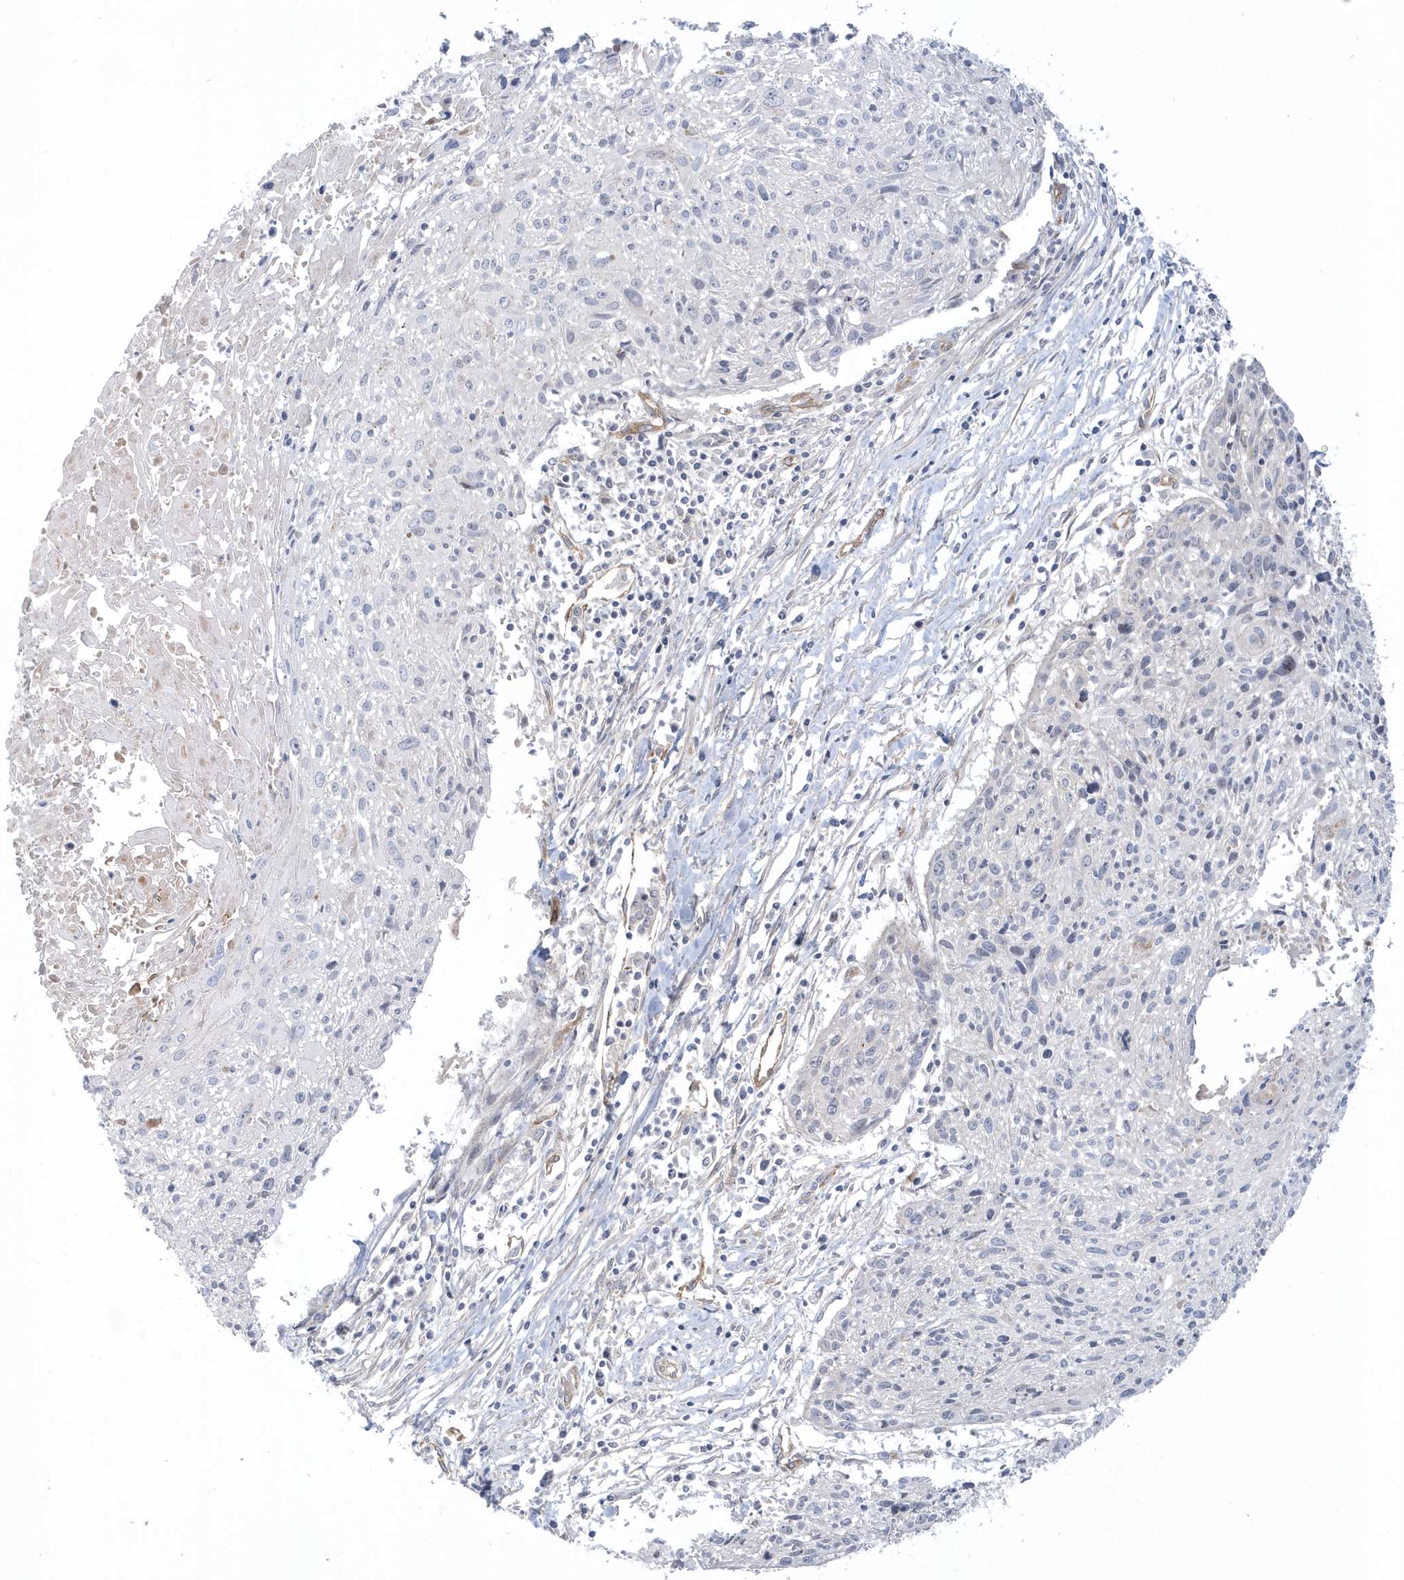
{"staining": {"intensity": "negative", "quantity": "none", "location": "none"}, "tissue": "cervical cancer", "cell_type": "Tumor cells", "image_type": "cancer", "snomed": [{"axis": "morphology", "description": "Squamous cell carcinoma, NOS"}, {"axis": "topography", "description": "Cervix"}], "caption": "Tumor cells are negative for protein expression in human cervical cancer (squamous cell carcinoma).", "gene": "RAI14", "patient": {"sex": "female", "age": 51}}